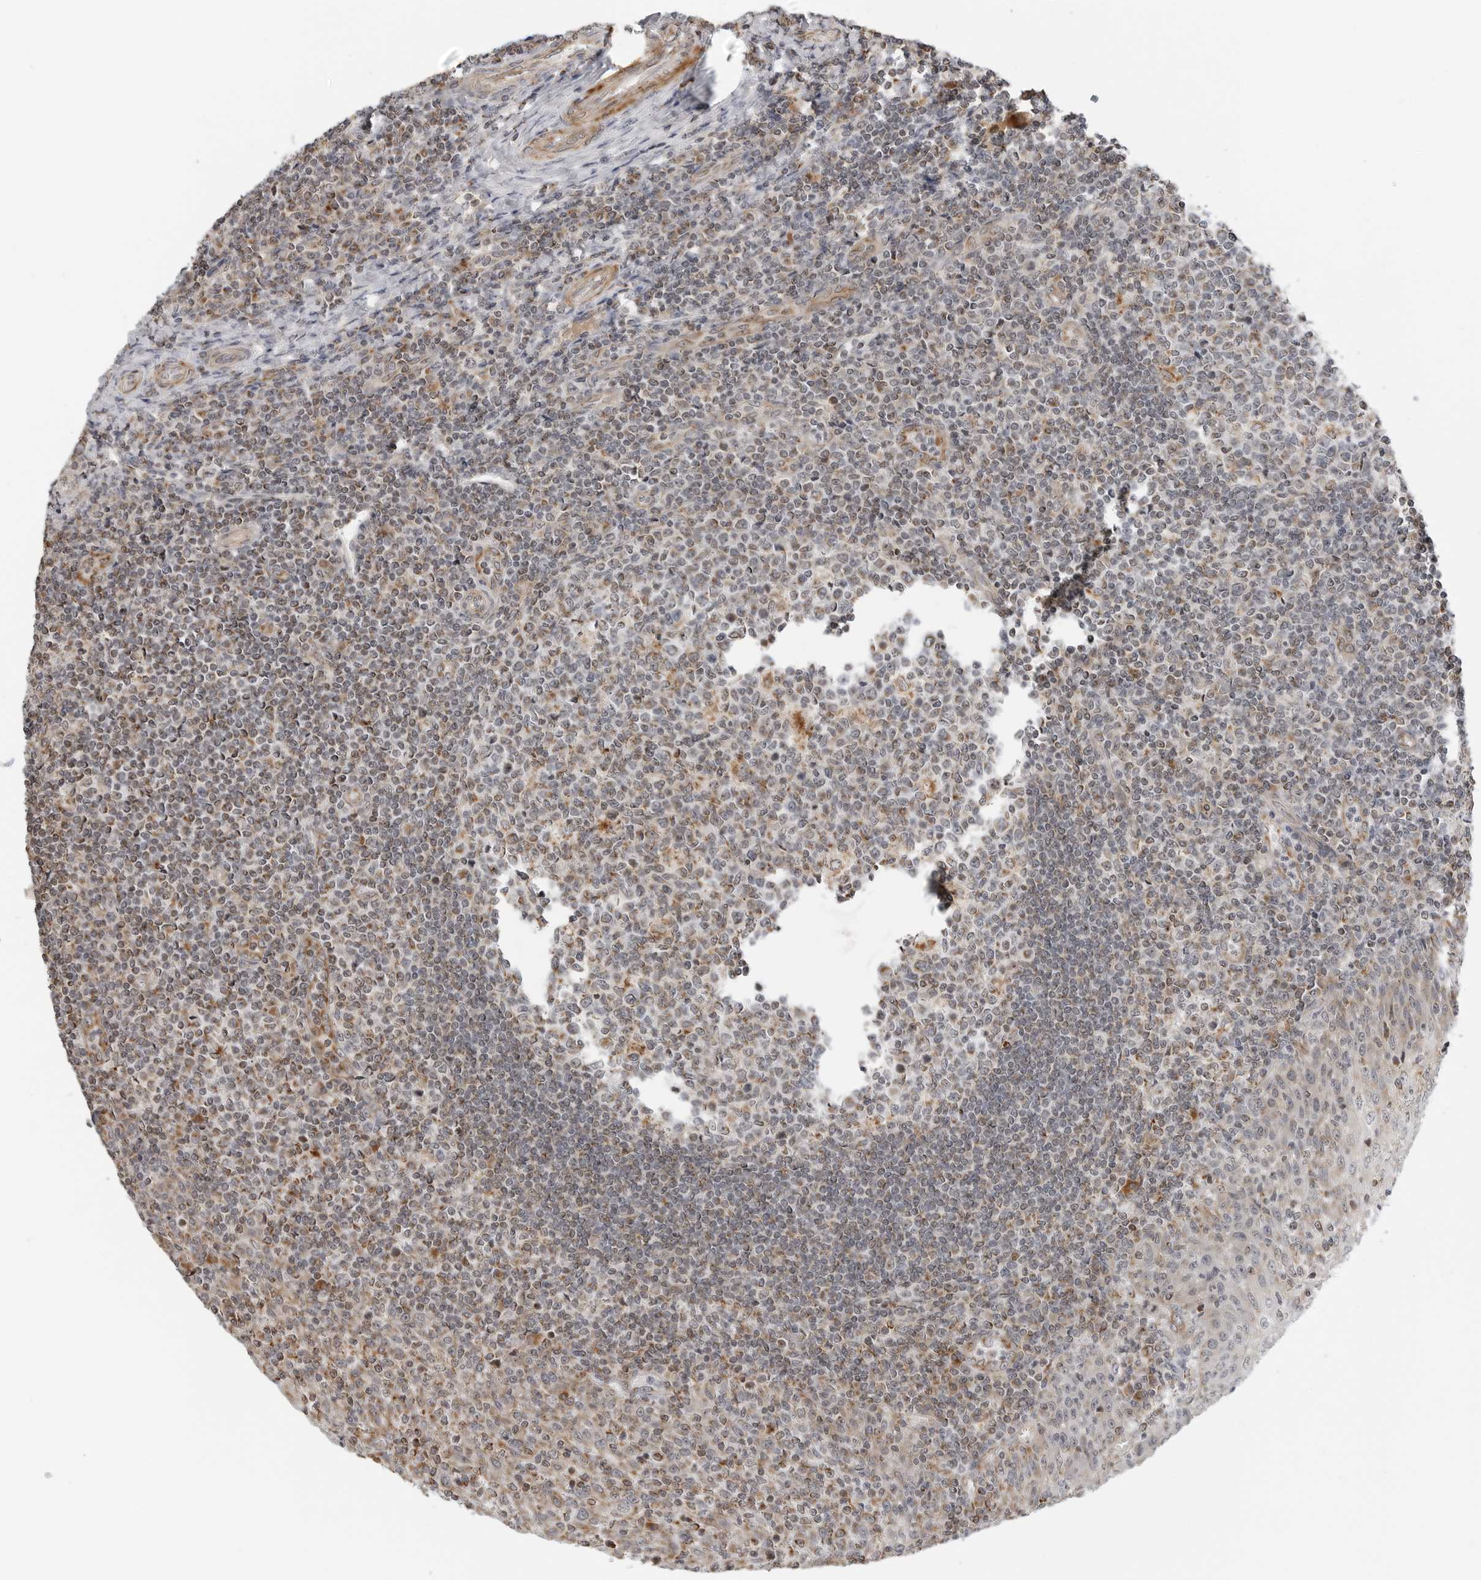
{"staining": {"intensity": "moderate", "quantity": "25%-75%", "location": "cytoplasmic/membranous"}, "tissue": "tonsil", "cell_type": "Germinal center cells", "image_type": "normal", "snomed": [{"axis": "morphology", "description": "Normal tissue, NOS"}, {"axis": "topography", "description": "Tonsil"}], "caption": "Immunohistochemical staining of unremarkable tonsil reveals 25%-75% levels of moderate cytoplasmic/membranous protein positivity in about 25%-75% of germinal center cells. The staining is performed using DAB brown chromogen to label protein expression. The nuclei are counter-stained blue using hematoxylin.", "gene": "PEX2", "patient": {"sex": "female", "age": 19}}